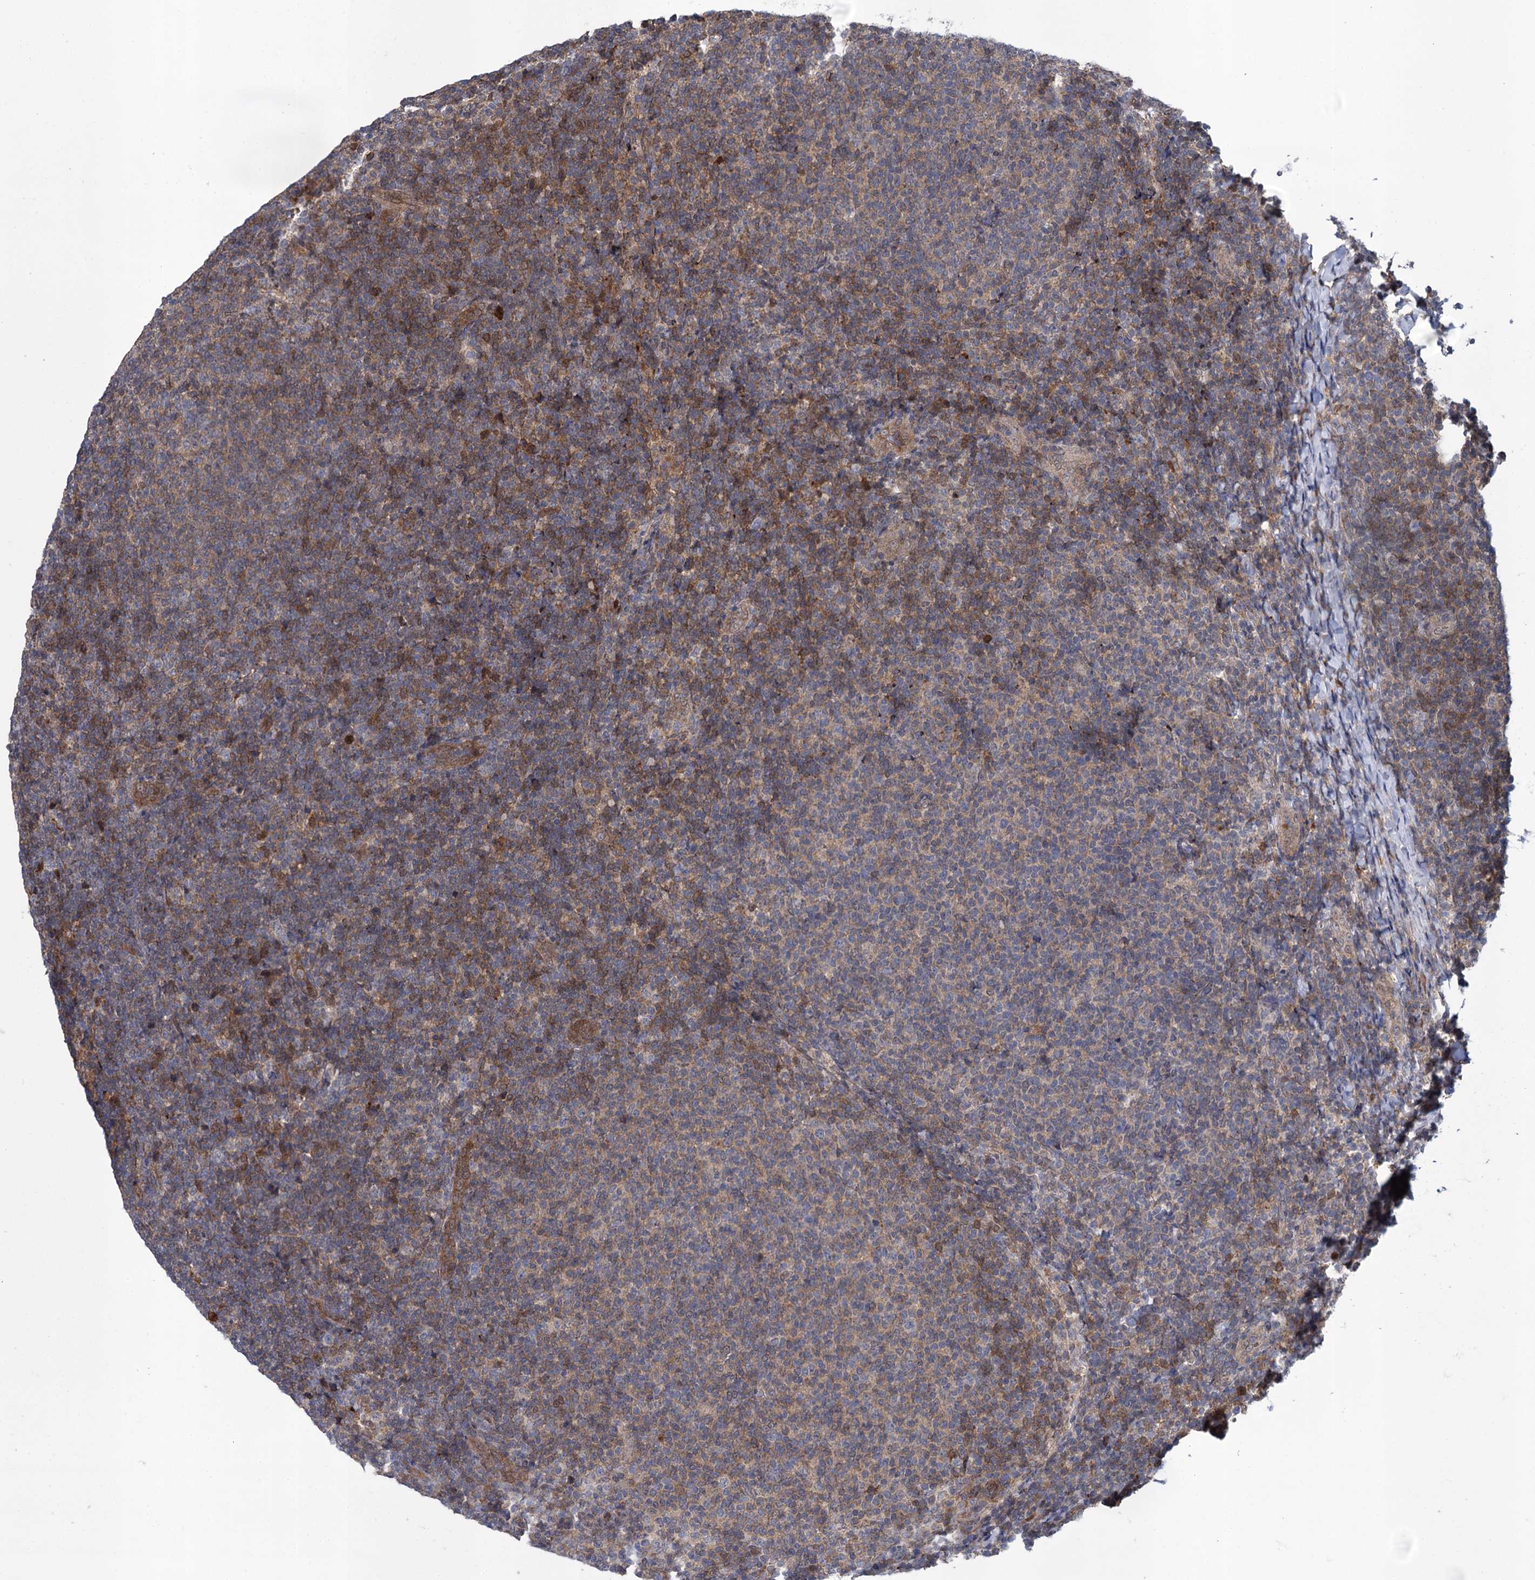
{"staining": {"intensity": "moderate", "quantity": "25%-75%", "location": "cytoplasmic/membranous"}, "tissue": "lymphoma", "cell_type": "Tumor cells", "image_type": "cancer", "snomed": [{"axis": "morphology", "description": "Malignant lymphoma, non-Hodgkin's type, Low grade"}, {"axis": "topography", "description": "Lymph node"}], "caption": "A micrograph of human low-grade malignant lymphoma, non-Hodgkin's type stained for a protein reveals moderate cytoplasmic/membranous brown staining in tumor cells.", "gene": "GLO1", "patient": {"sex": "male", "age": 66}}